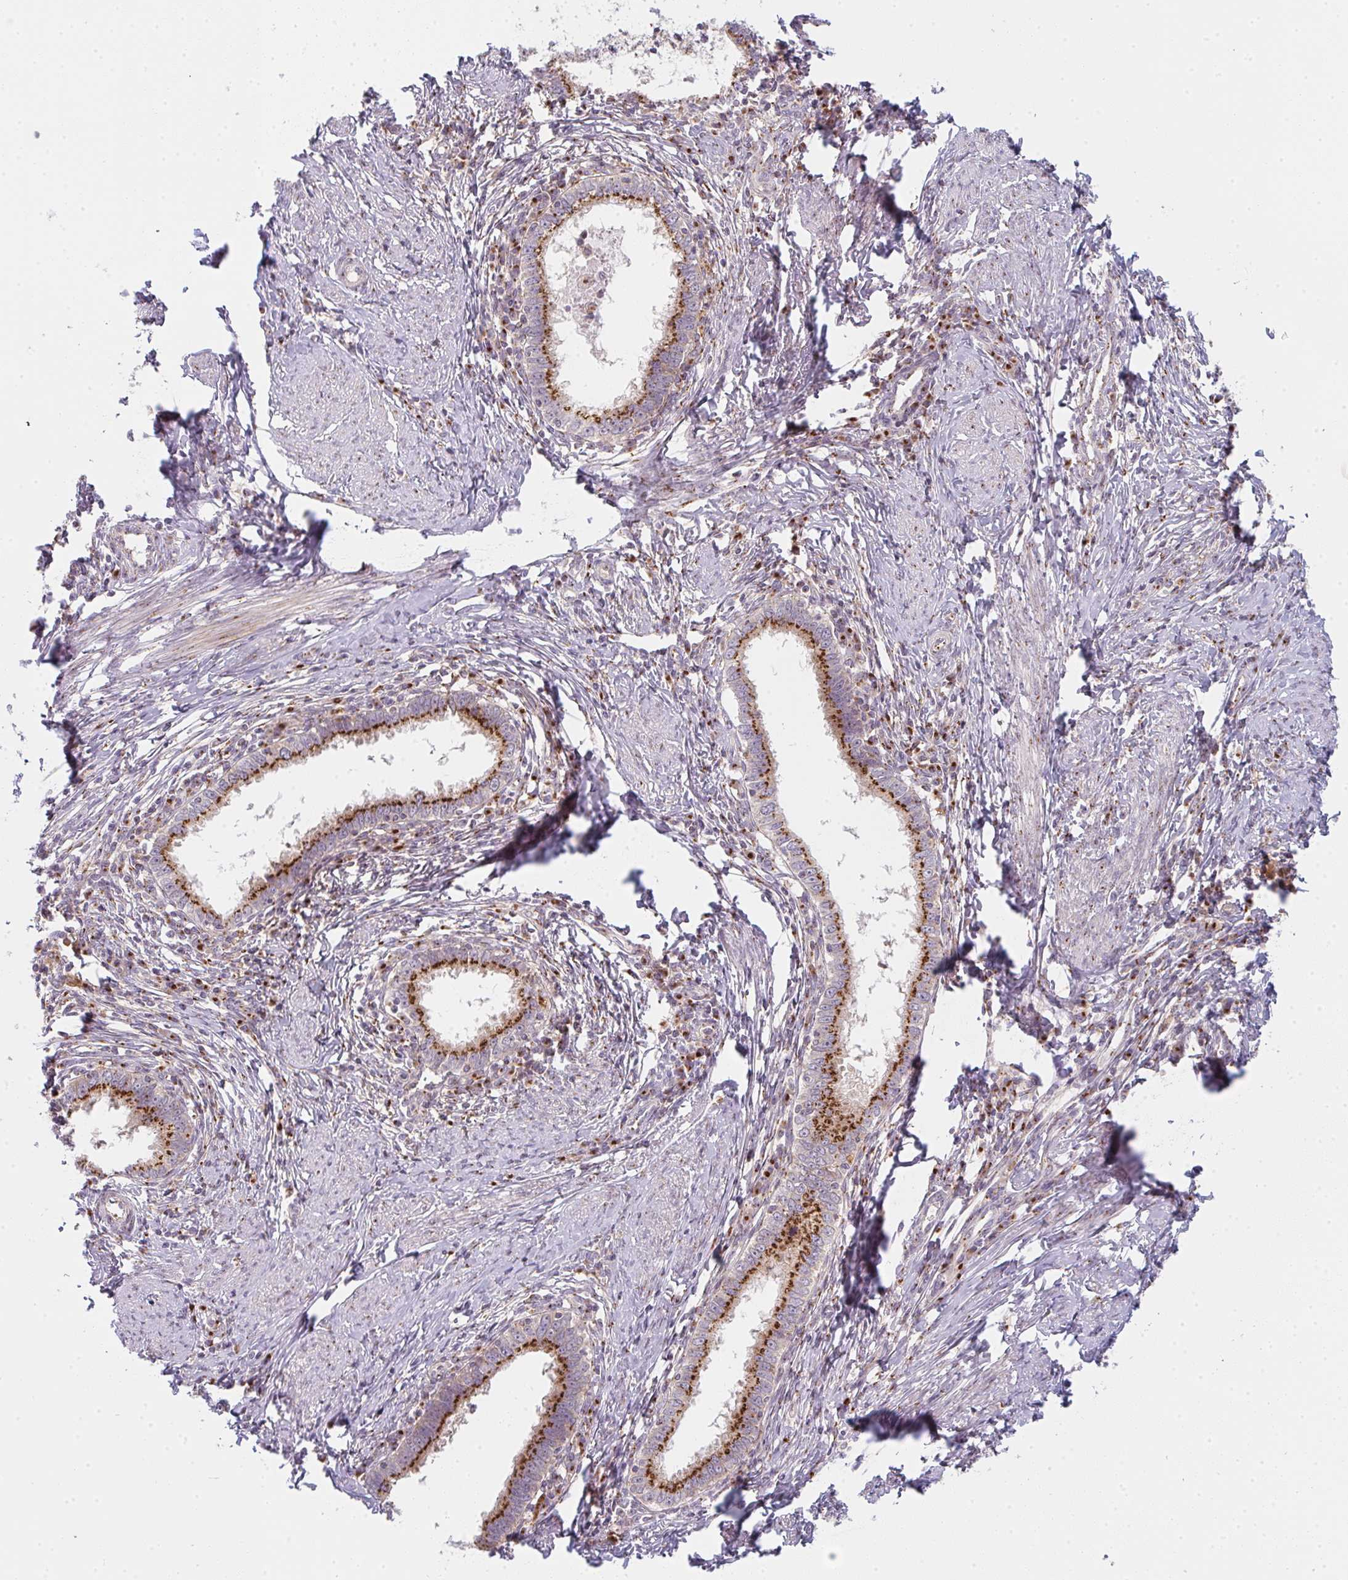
{"staining": {"intensity": "strong", "quantity": ">75%", "location": "cytoplasmic/membranous"}, "tissue": "cervical cancer", "cell_type": "Tumor cells", "image_type": "cancer", "snomed": [{"axis": "morphology", "description": "Adenocarcinoma, NOS"}, {"axis": "topography", "description": "Cervix"}], "caption": "Immunohistochemical staining of human cervical adenocarcinoma demonstrates high levels of strong cytoplasmic/membranous expression in approximately >75% of tumor cells.", "gene": "GVQW3", "patient": {"sex": "female", "age": 36}}